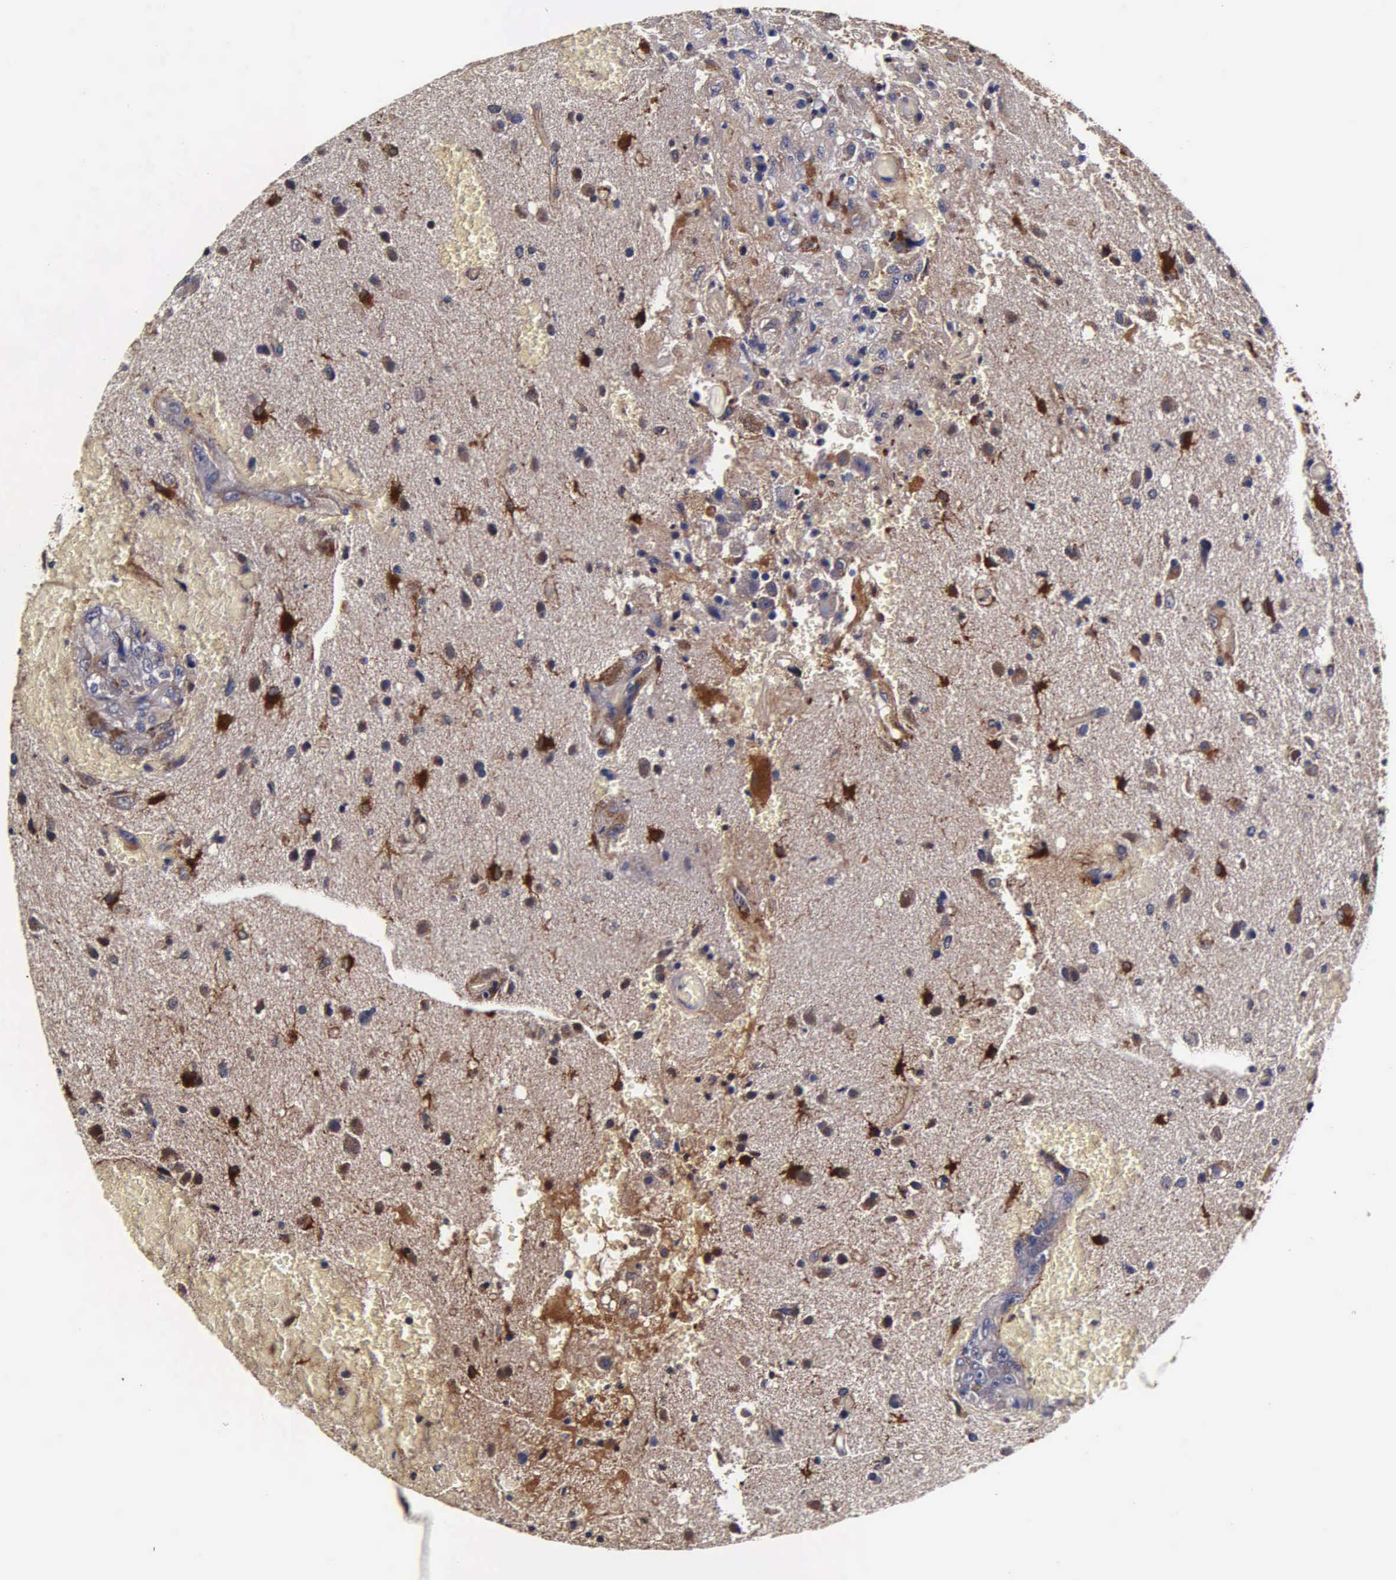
{"staining": {"intensity": "strong", "quantity": "25%-75%", "location": "cytoplasmic/membranous"}, "tissue": "glioma", "cell_type": "Tumor cells", "image_type": "cancer", "snomed": [{"axis": "morphology", "description": "Glioma, malignant, High grade"}, {"axis": "topography", "description": "Brain"}], "caption": "A brown stain highlights strong cytoplasmic/membranous positivity of a protein in malignant high-grade glioma tumor cells. The protein is shown in brown color, while the nuclei are stained blue.", "gene": "CST3", "patient": {"sex": "male", "age": 48}}